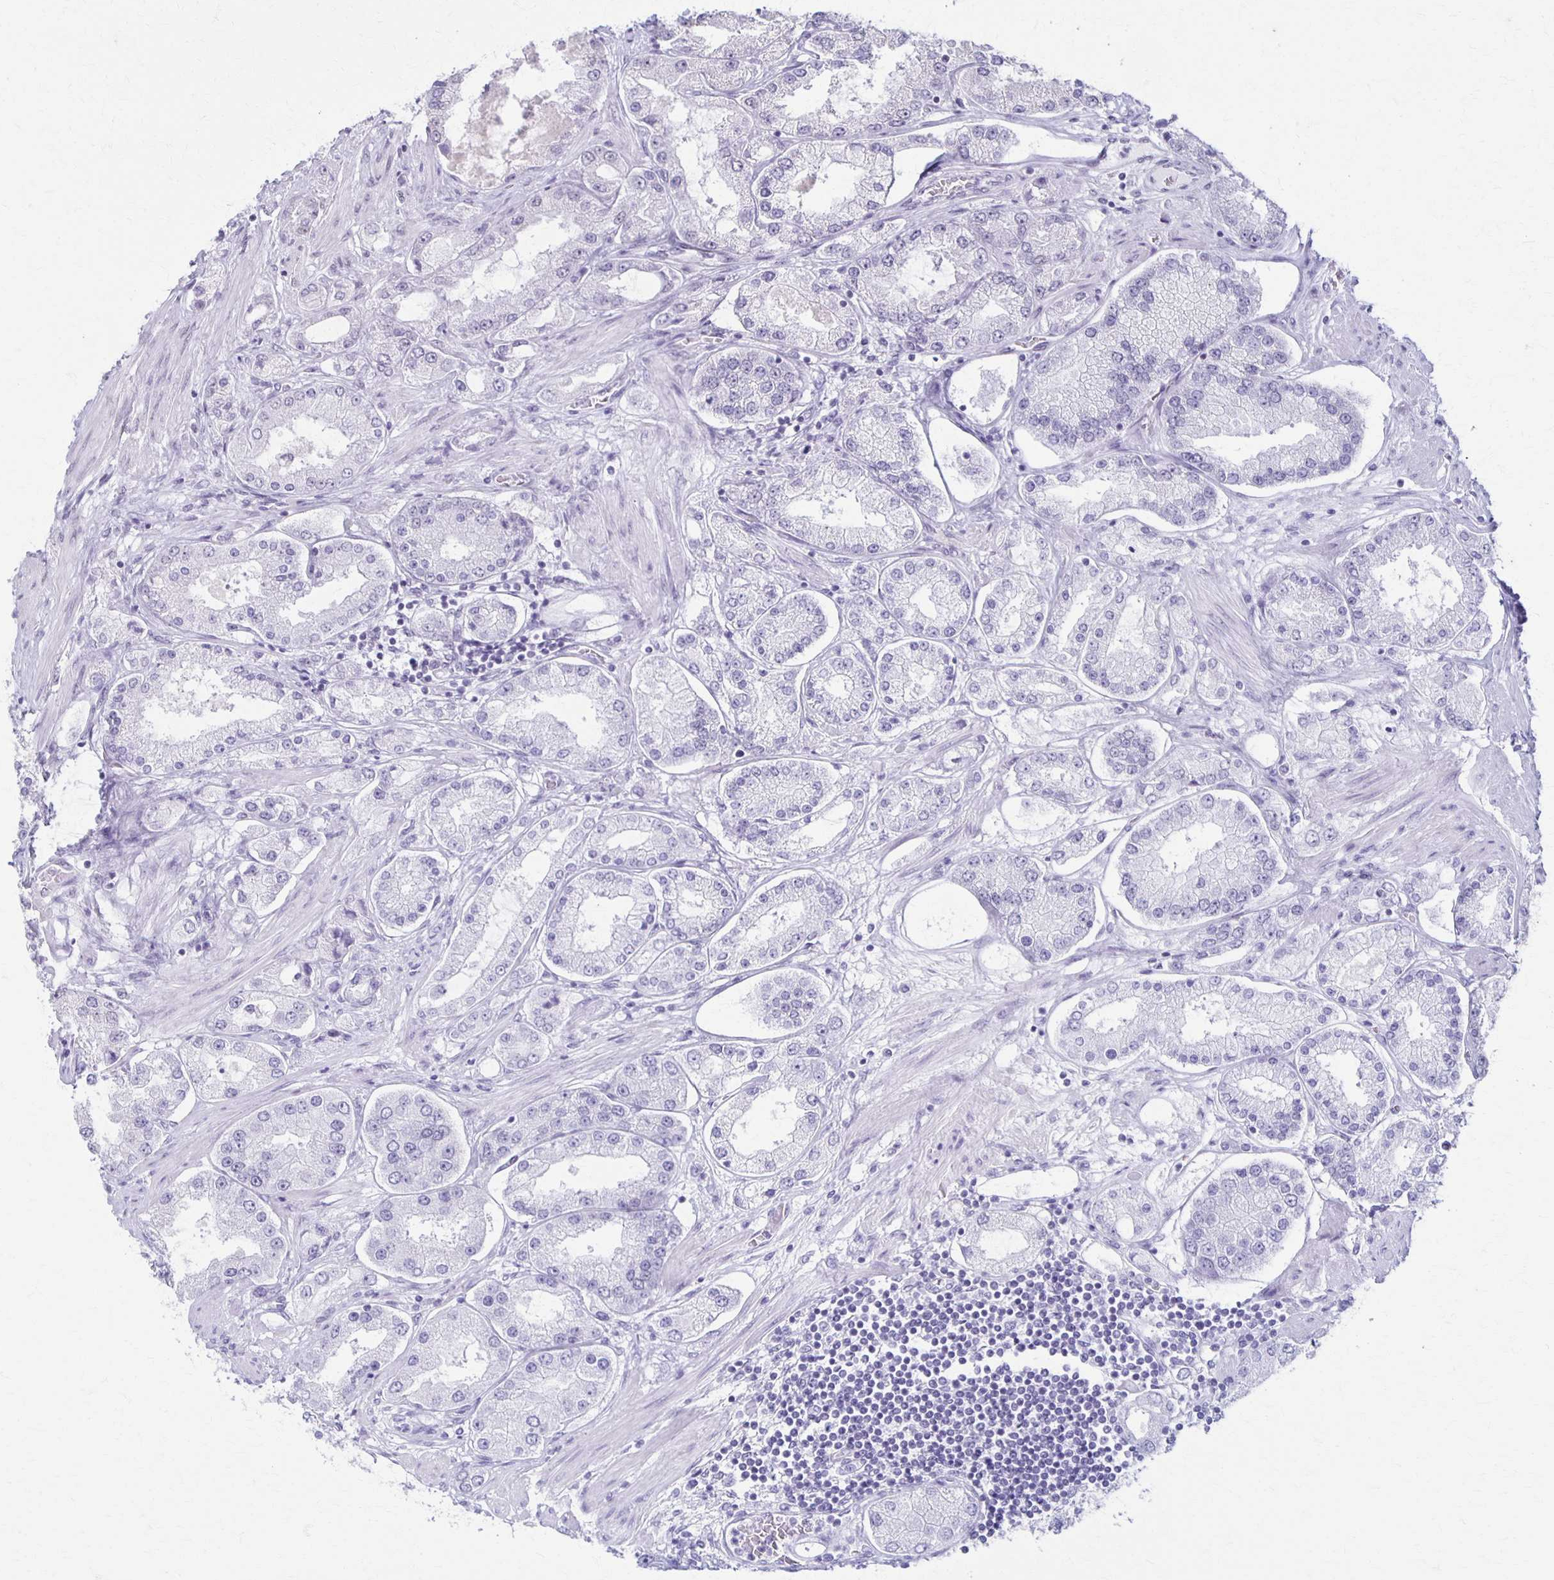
{"staining": {"intensity": "negative", "quantity": "none", "location": "none"}, "tissue": "prostate cancer", "cell_type": "Tumor cells", "image_type": "cancer", "snomed": [{"axis": "morphology", "description": "Adenocarcinoma, High grade"}, {"axis": "topography", "description": "Prostate"}], "caption": "An IHC micrograph of prostate cancer (high-grade adenocarcinoma) is shown. There is no staining in tumor cells of prostate cancer (high-grade adenocarcinoma).", "gene": "XRCC6", "patient": {"sex": "male", "age": 69}}